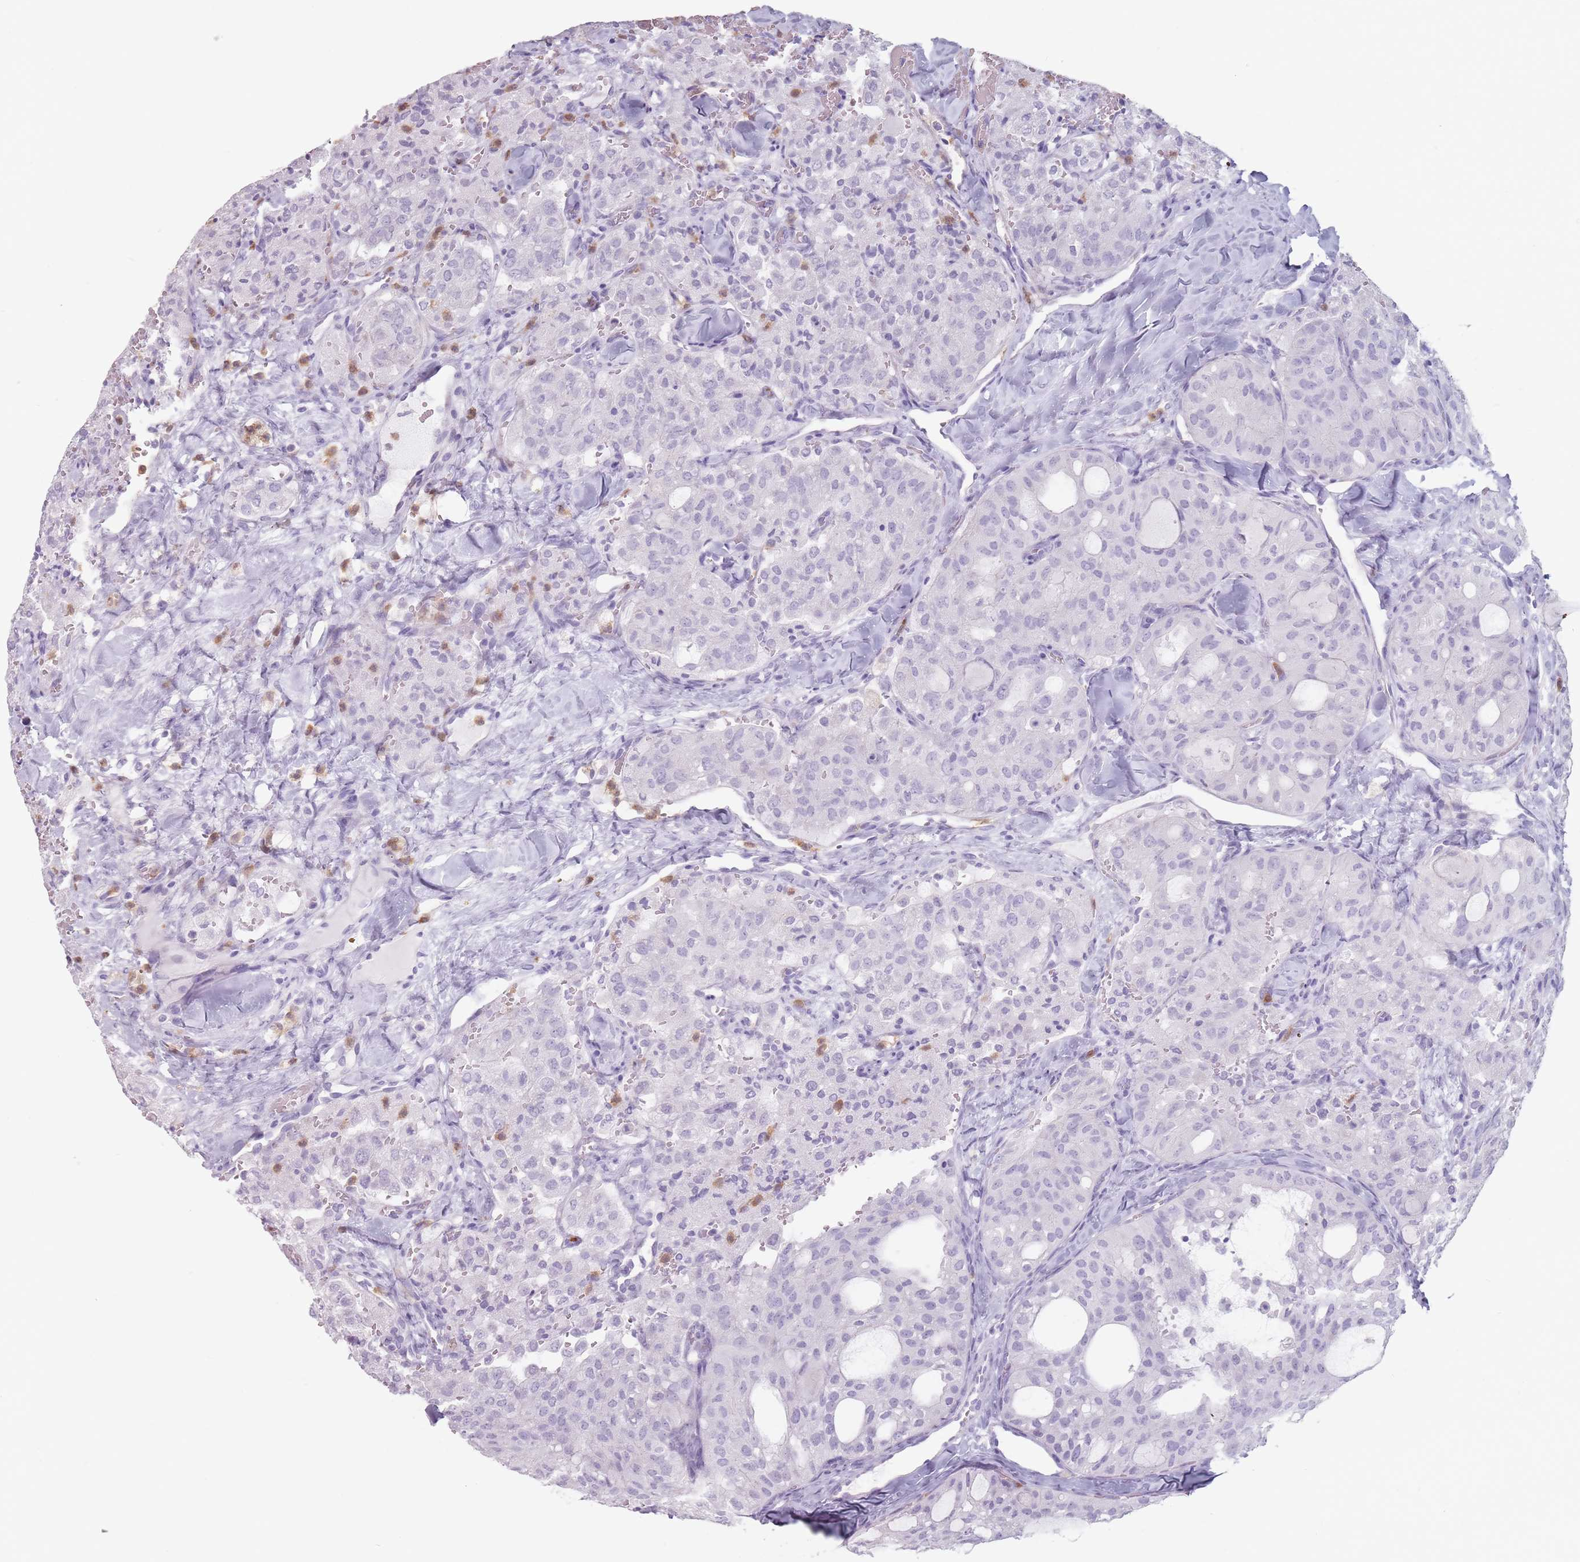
{"staining": {"intensity": "negative", "quantity": "none", "location": "none"}, "tissue": "thyroid cancer", "cell_type": "Tumor cells", "image_type": "cancer", "snomed": [{"axis": "morphology", "description": "Follicular adenoma carcinoma, NOS"}, {"axis": "topography", "description": "Thyroid gland"}], "caption": "Immunohistochemical staining of thyroid cancer demonstrates no significant positivity in tumor cells.", "gene": "ZNF584", "patient": {"sex": "male", "age": 75}}